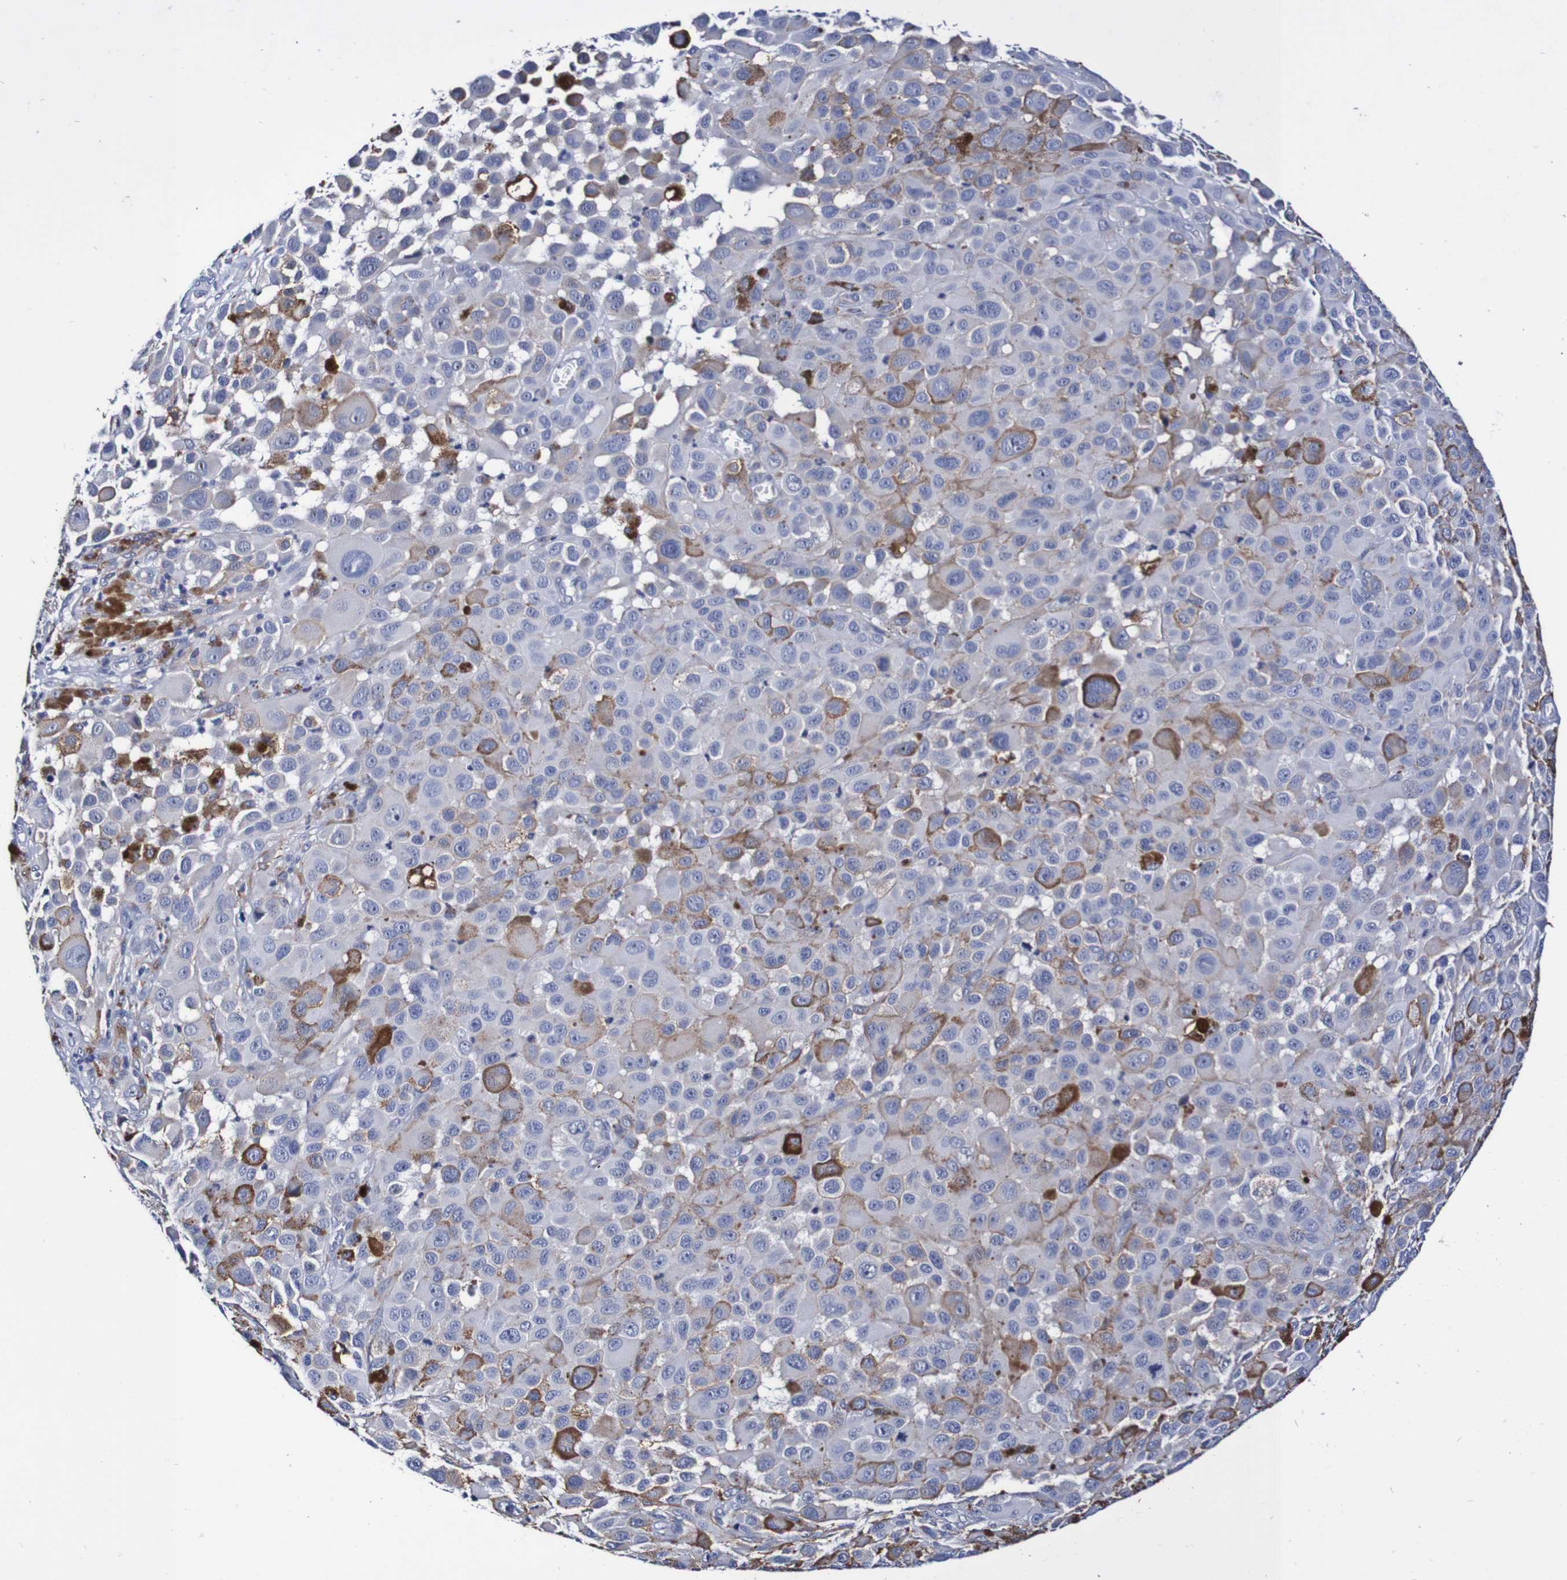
{"staining": {"intensity": "moderate", "quantity": "<25%", "location": "cytoplasmic/membranous"}, "tissue": "melanoma", "cell_type": "Tumor cells", "image_type": "cancer", "snomed": [{"axis": "morphology", "description": "Malignant melanoma, NOS"}, {"axis": "topography", "description": "Skin"}], "caption": "Protein expression by immunohistochemistry demonstrates moderate cytoplasmic/membranous staining in approximately <25% of tumor cells in melanoma.", "gene": "SEZ6", "patient": {"sex": "male", "age": 96}}